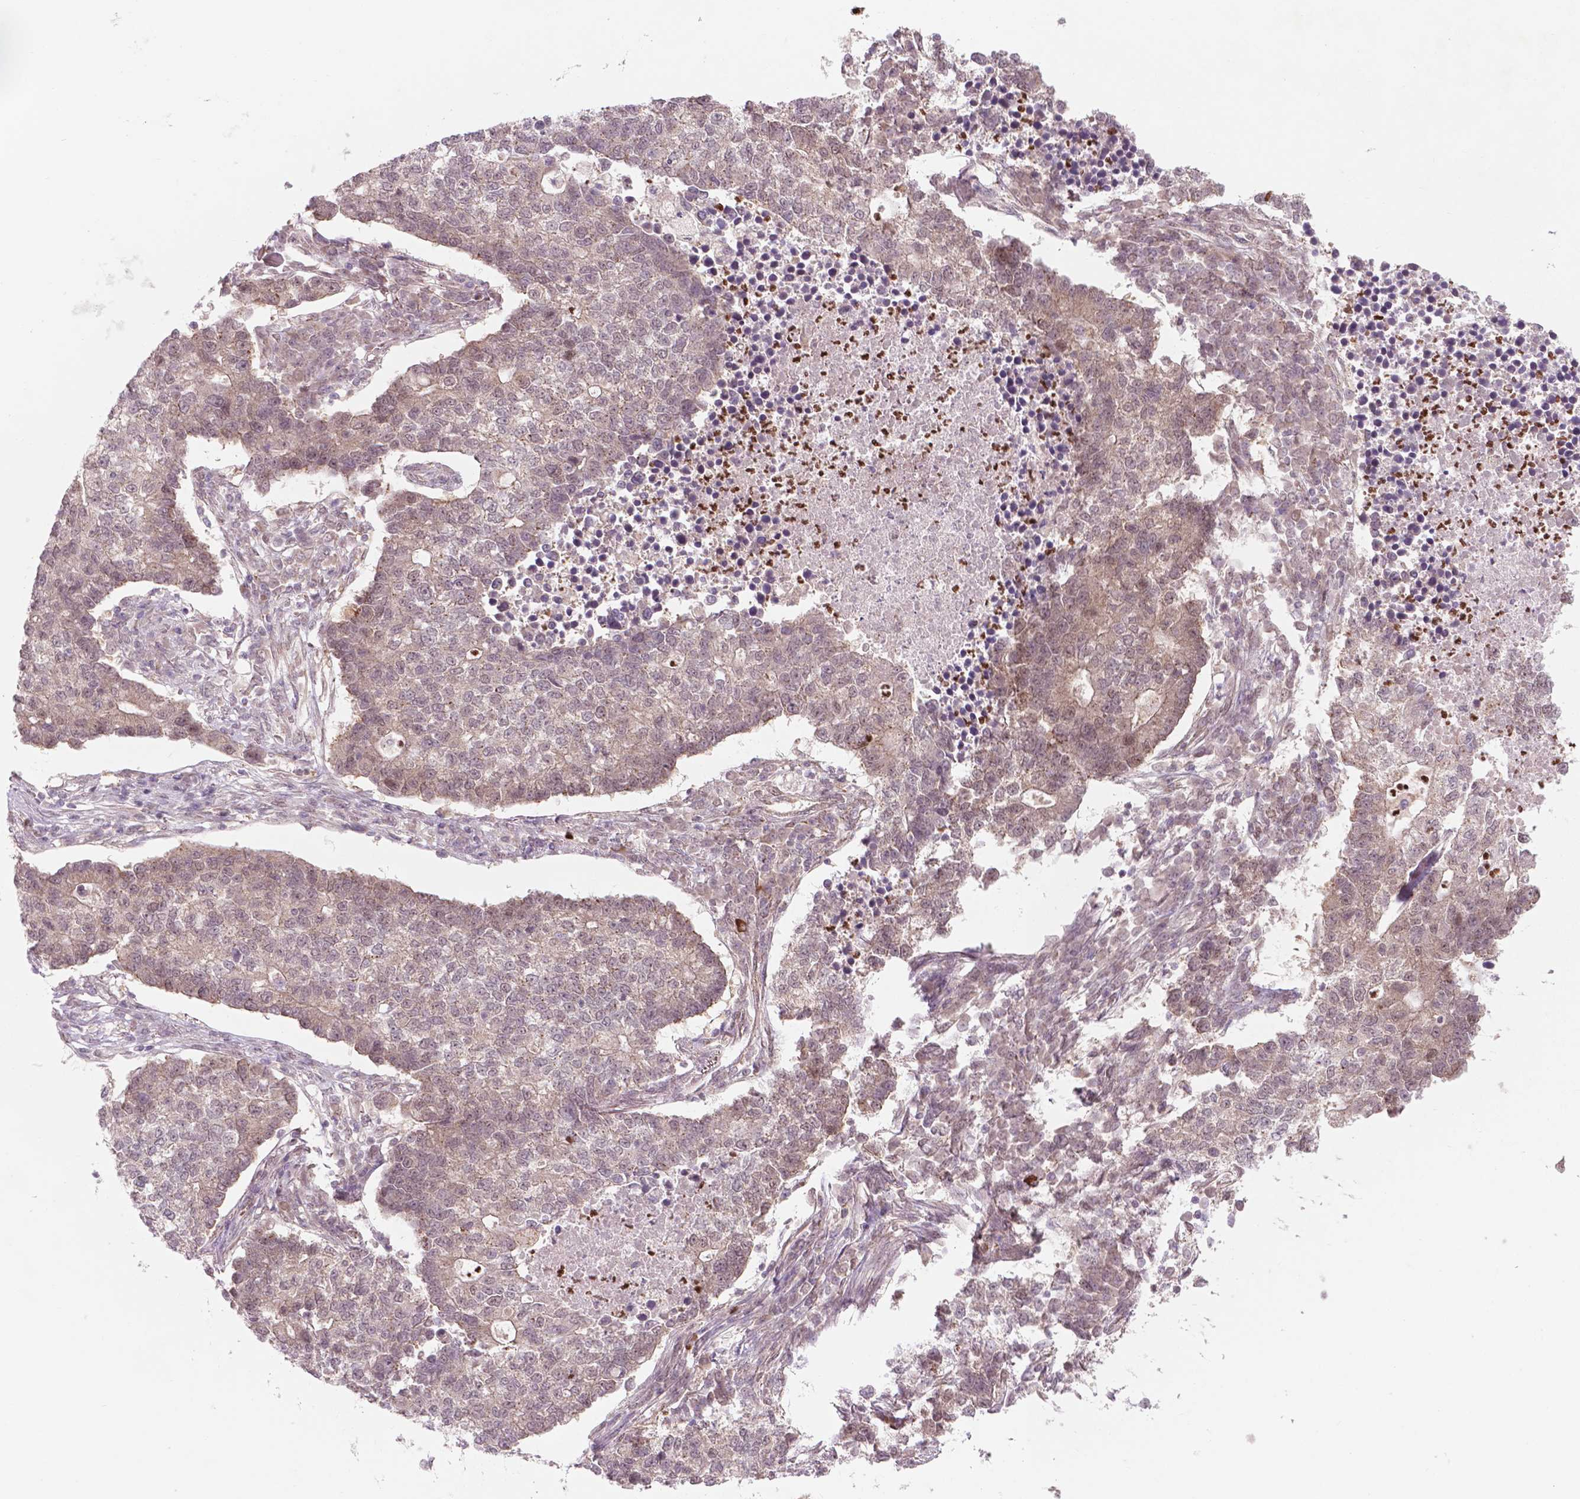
{"staining": {"intensity": "negative", "quantity": "none", "location": "none"}, "tissue": "lung cancer", "cell_type": "Tumor cells", "image_type": "cancer", "snomed": [{"axis": "morphology", "description": "Adenocarcinoma, NOS"}, {"axis": "topography", "description": "Lung"}], "caption": "Tumor cells are negative for brown protein staining in lung adenocarcinoma.", "gene": "NFAT5", "patient": {"sex": "male", "age": 57}}